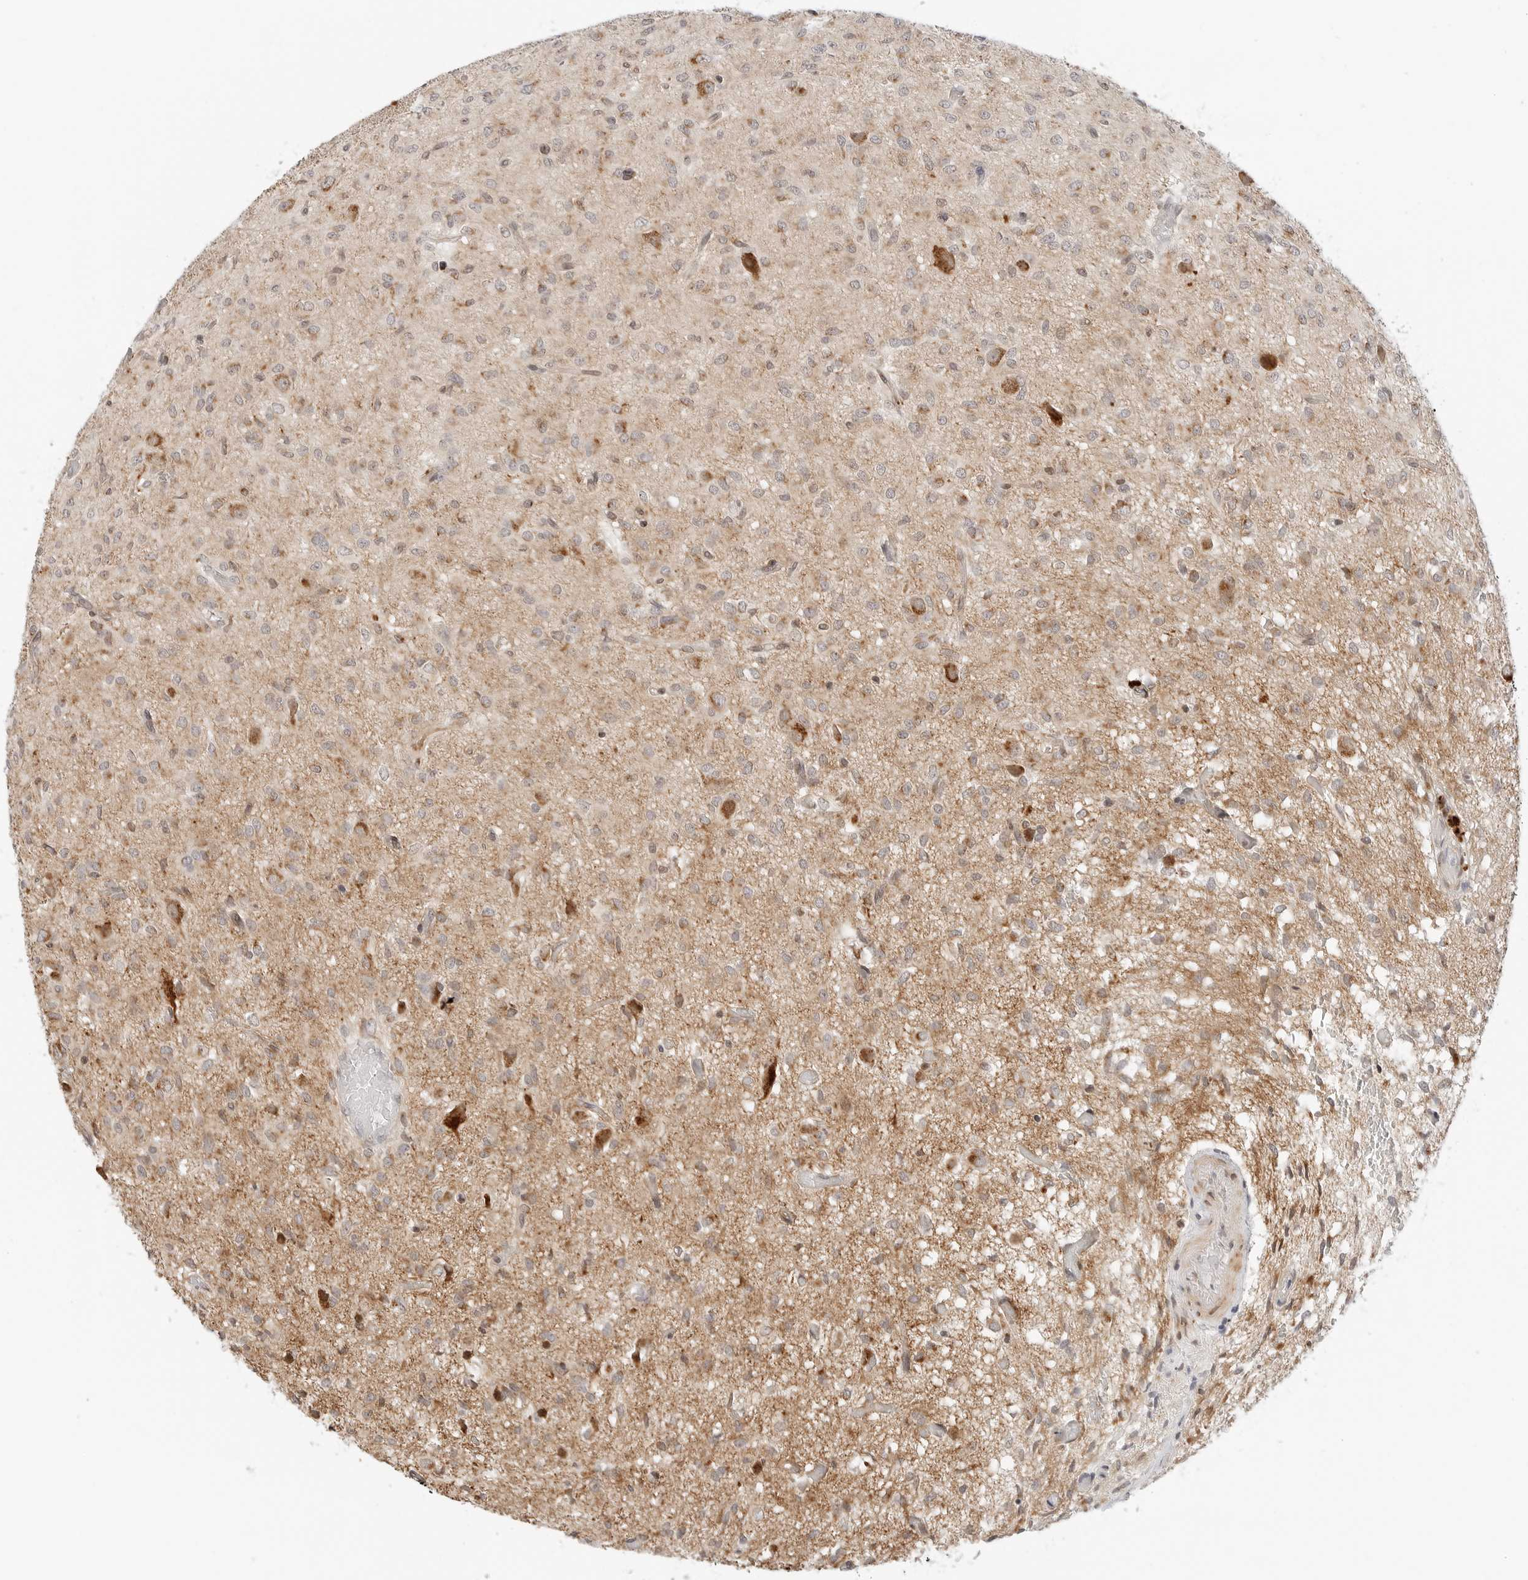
{"staining": {"intensity": "moderate", "quantity": "<25%", "location": "cytoplasmic/membranous"}, "tissue": "glioma", "cell_type": "Tumor cells", "image_type": "cancer", "snomed": [{"axis": "morphology", "description": "Glioma, malignant, High grade"}, {"axis": "topography", "description": "Brain"}], "caption": "Immunohistochemical staining of human high-grade glioma (malignant) exhibits moderate cytoplasmic/membranous protein expression in about <25% of tumor cells.", "gene": "DYRK4", "patient": {"sex": "female", "age": 59}}